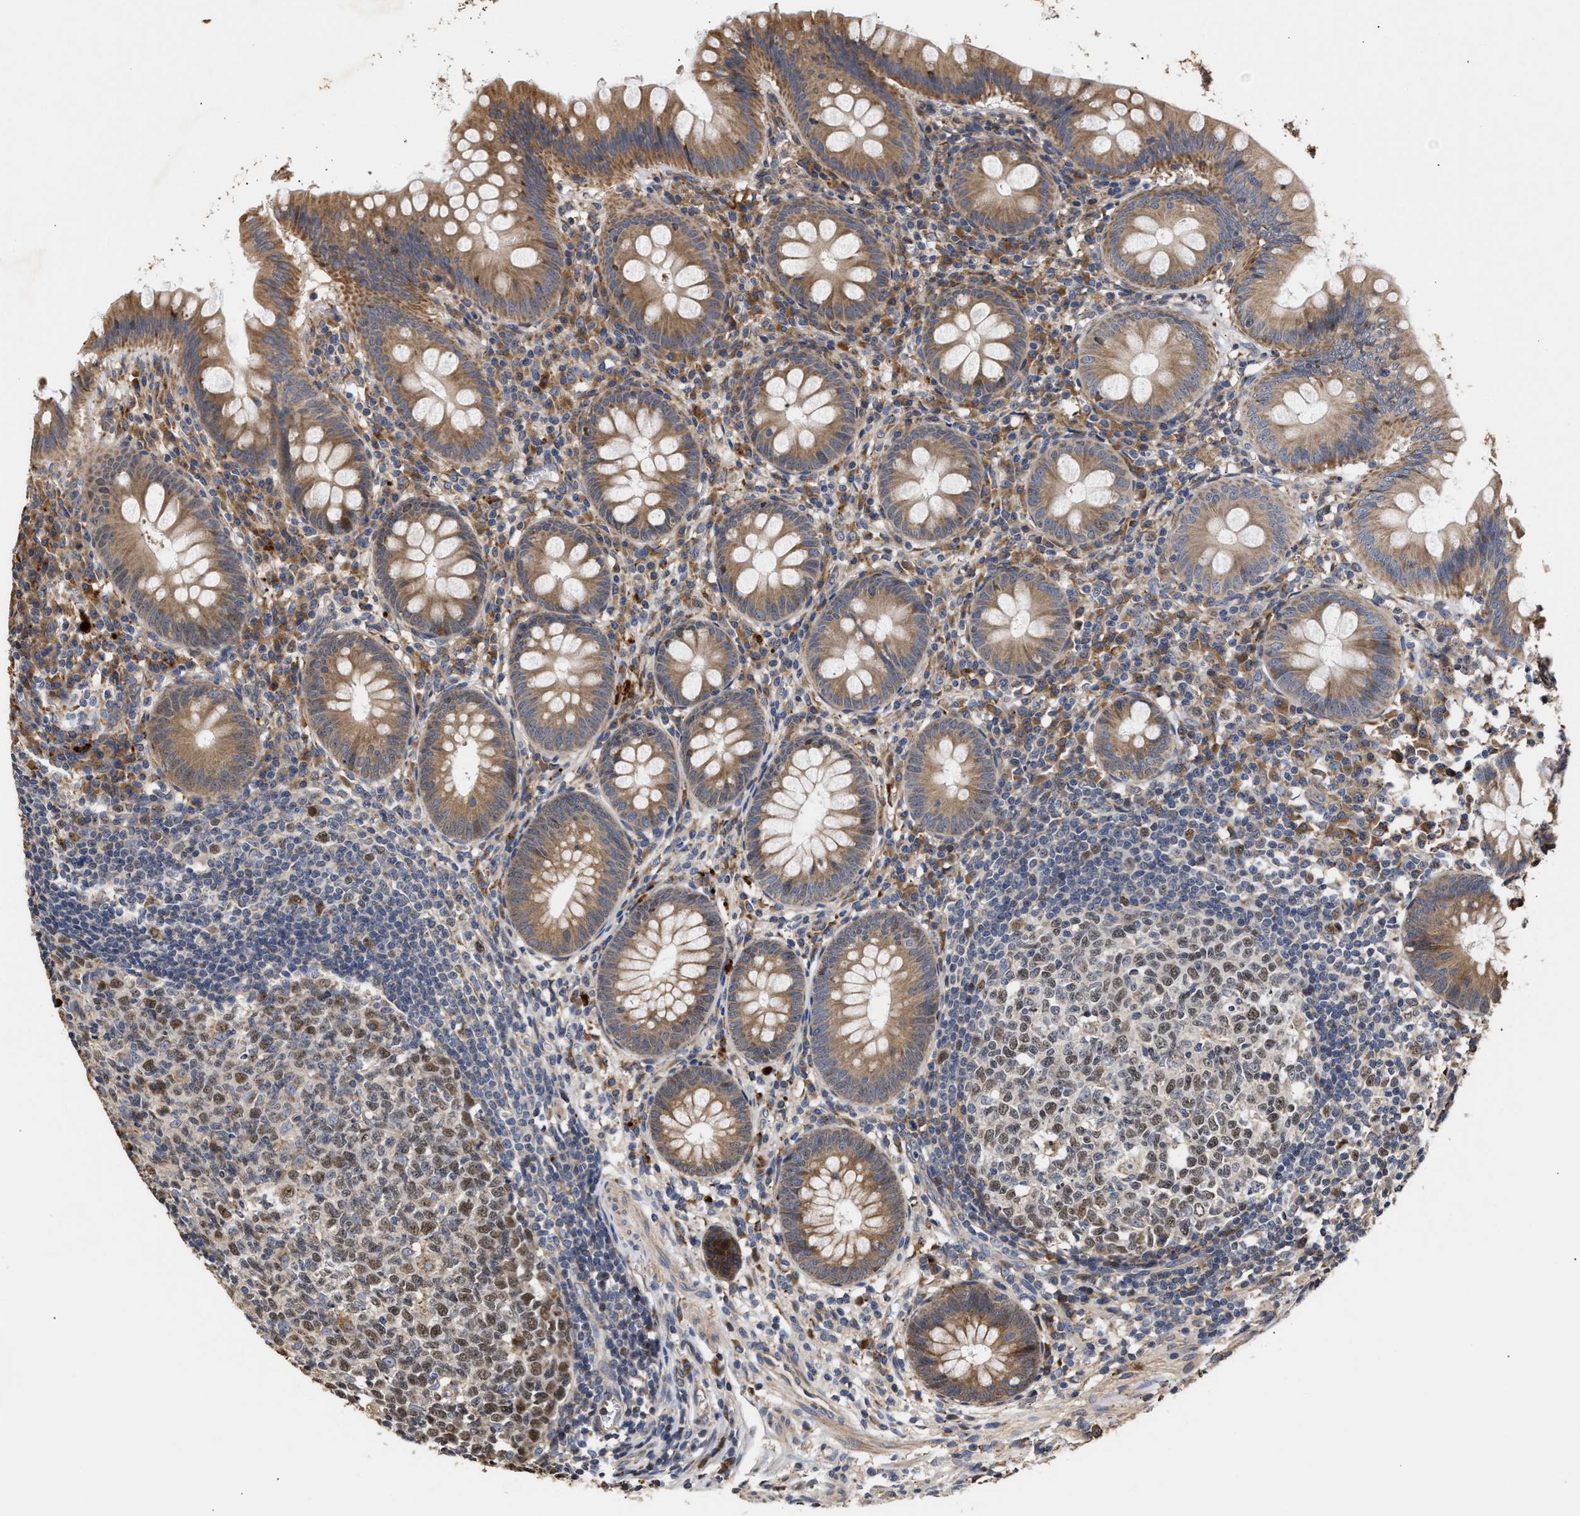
{"staining": {"intensity": "moderate", "quantity": ">75%", "location": "cytoplasmic/membranous"}, "tissue": "appendix", "cell_type": "Glandular cells", "image_type": "normal", "snomed": [{"axis": "morphology", "description": "Normal tissue, NOS"}, {"axis": "topography", "description": "Appendix"}], "caption": "Unremarkable appendix was stained to show a protein in brown. There is medium levels of moderate cytoplasmic/membranous positivity in approximately >75% of glandular cells.", "gene": "GOSR1", "patient": {"sex": "male", "age": 56}}